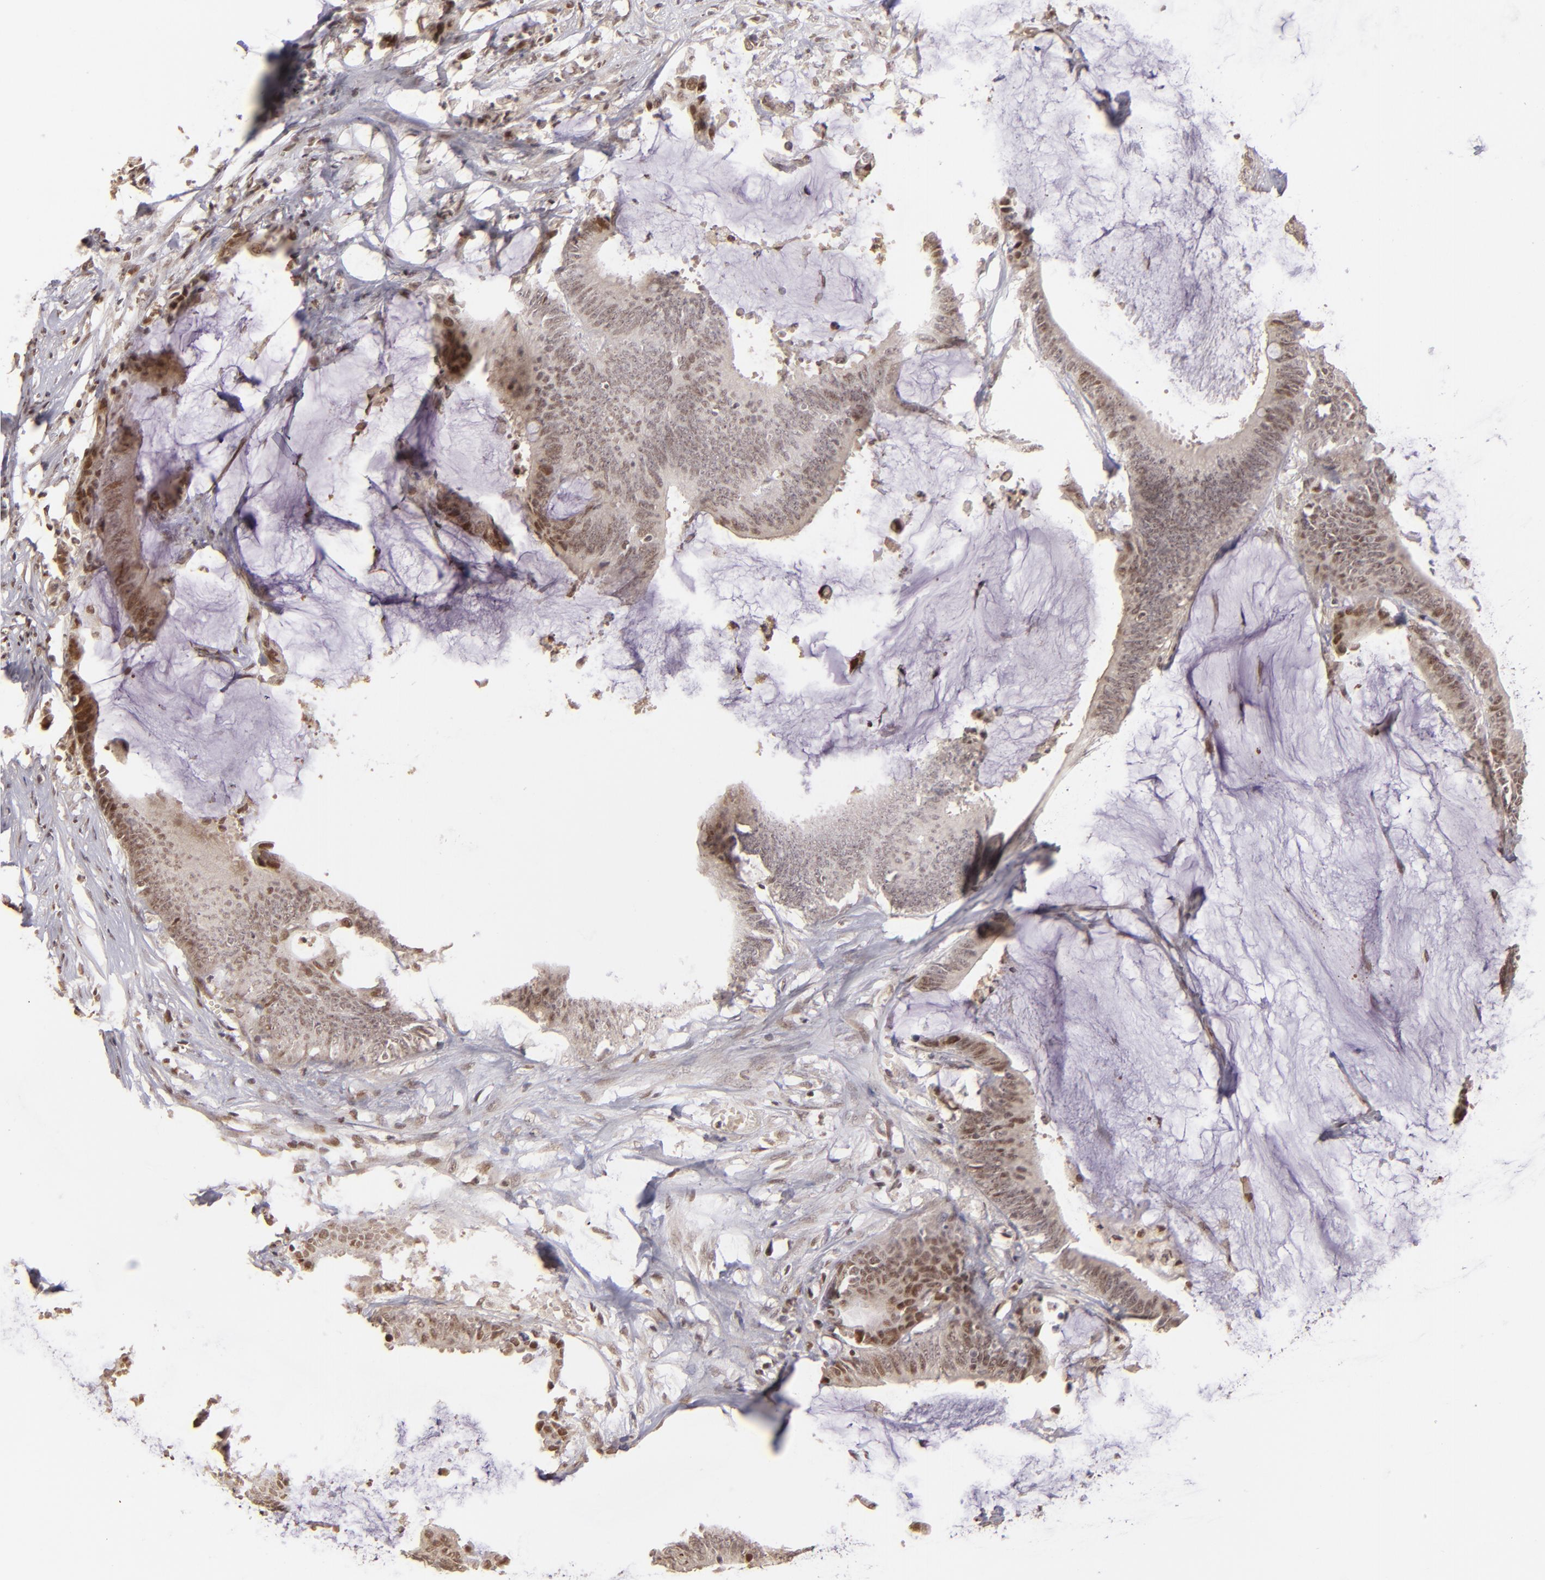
{"staining": {"intensity": "moderate", "quantity": "25%-75%", "location": "nuclear"}, "tissue": "colorectal cancer", "cell_type": "Tumor cells", "image_type": "cancer", "snomed": [{"axis": "morphology", "description": "Adenocarcinoma, NOS"}, {"axis": "topography", "description": "Rectum"}], "caption": "High-power microscopy captured an immunohistochemistry (IHC) photomicrograph of adenocarcinoma (colorectal), revealing moderate nuclear staining in about 25%-75% of tumor cells.", "gene": "RARB", "patient": {"sex": "female", "age": 66}}